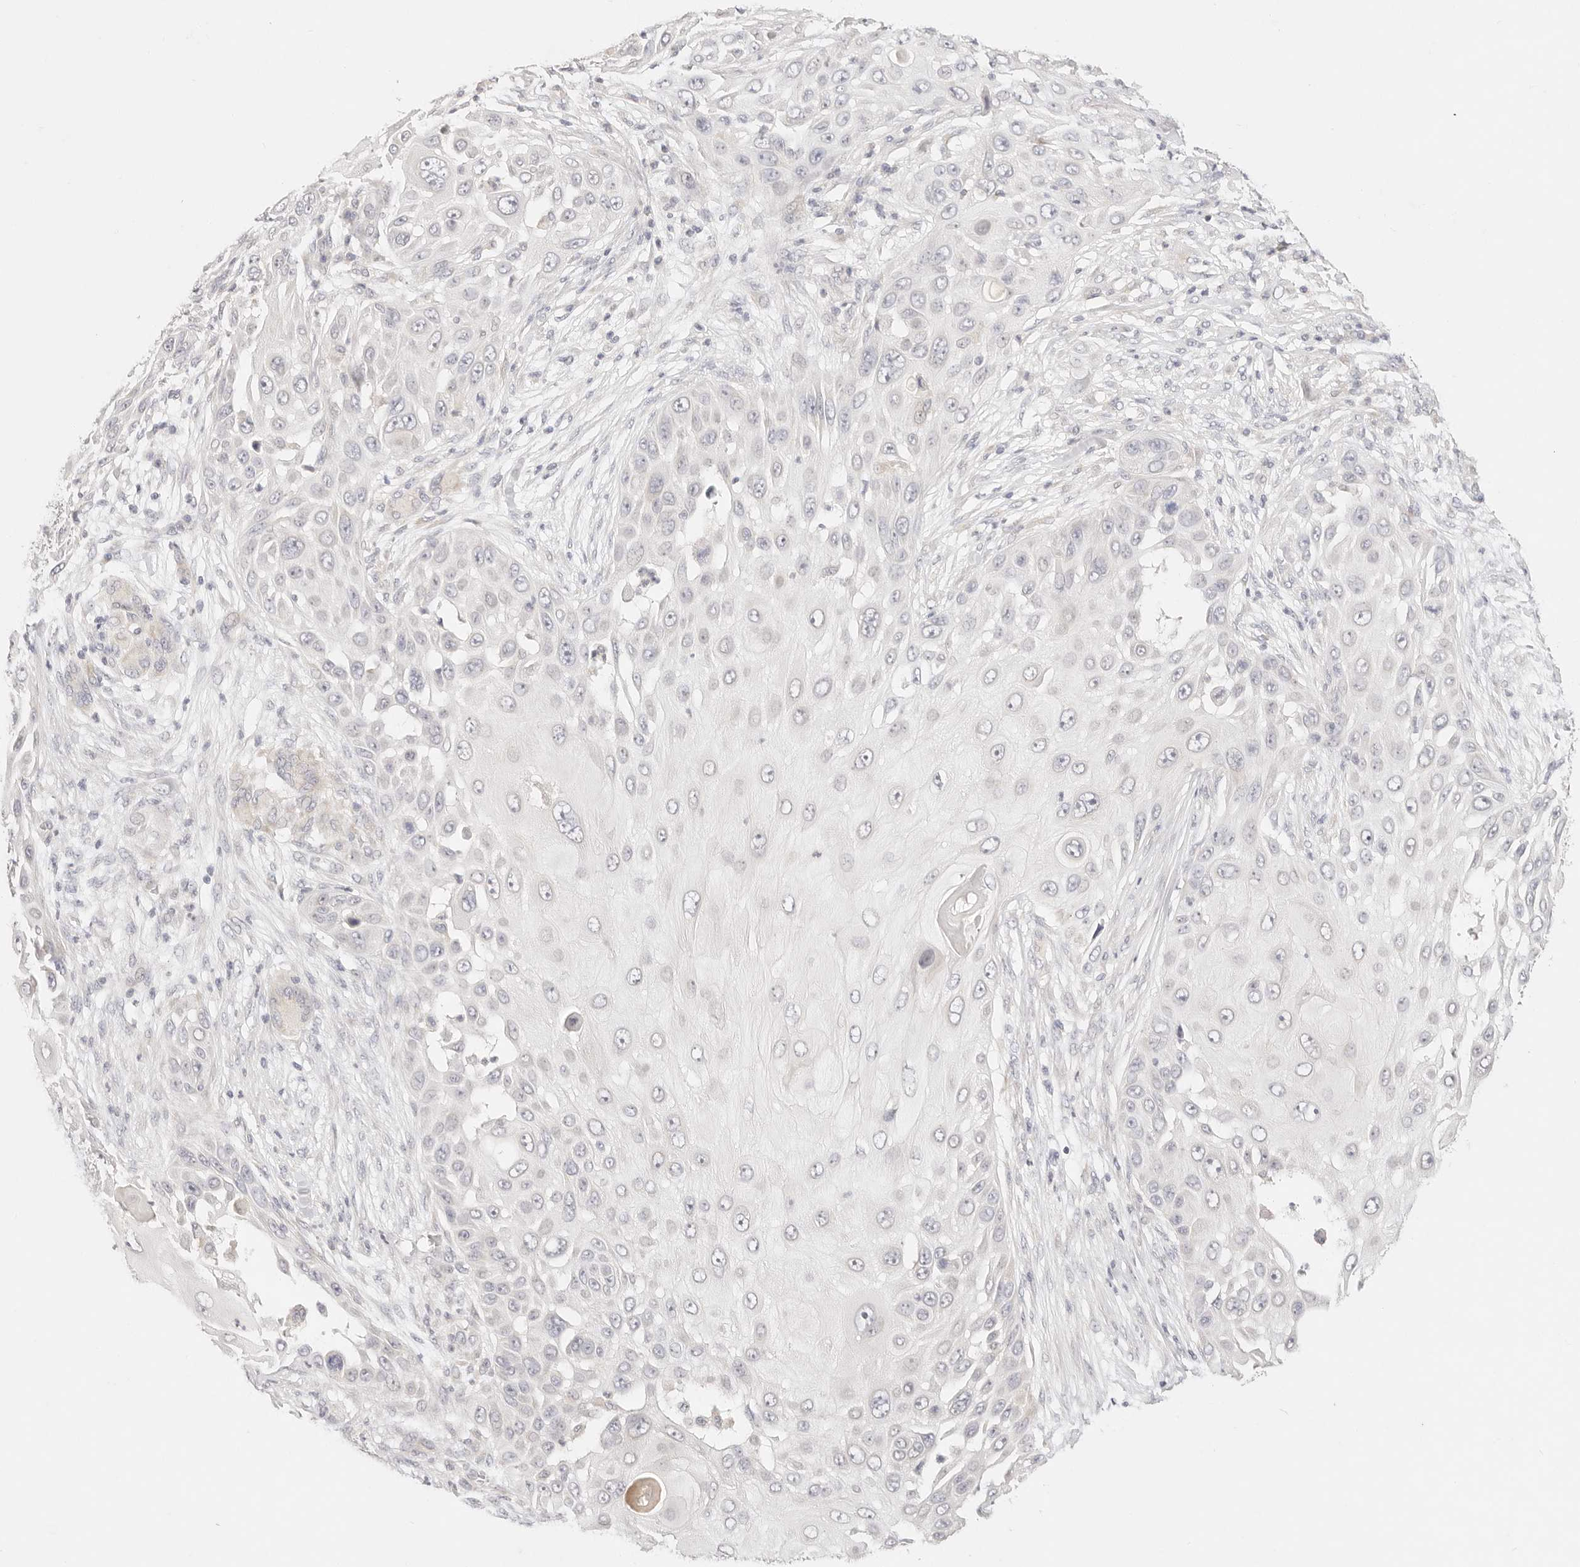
{"staining": {"intensity": "negative", "quantity": "none", "location": "none"}, "tissue": "skin cancer", "cell_type": "Tumor cells", "image_type": "cancer", "snomed": [{"axis": "morphology", "description": "Squamous cell carcinoma, NOS"}, {"axis": "topography", "description": "Skin"}], "caption": "This is an immunohistochemistry (IHC) photomicrograph of skin cancer (squamous cell carcinoma). There is no staining in tumor cells.", "gene": "GPR156", "patient": {"sex": "female", "age": 44}}